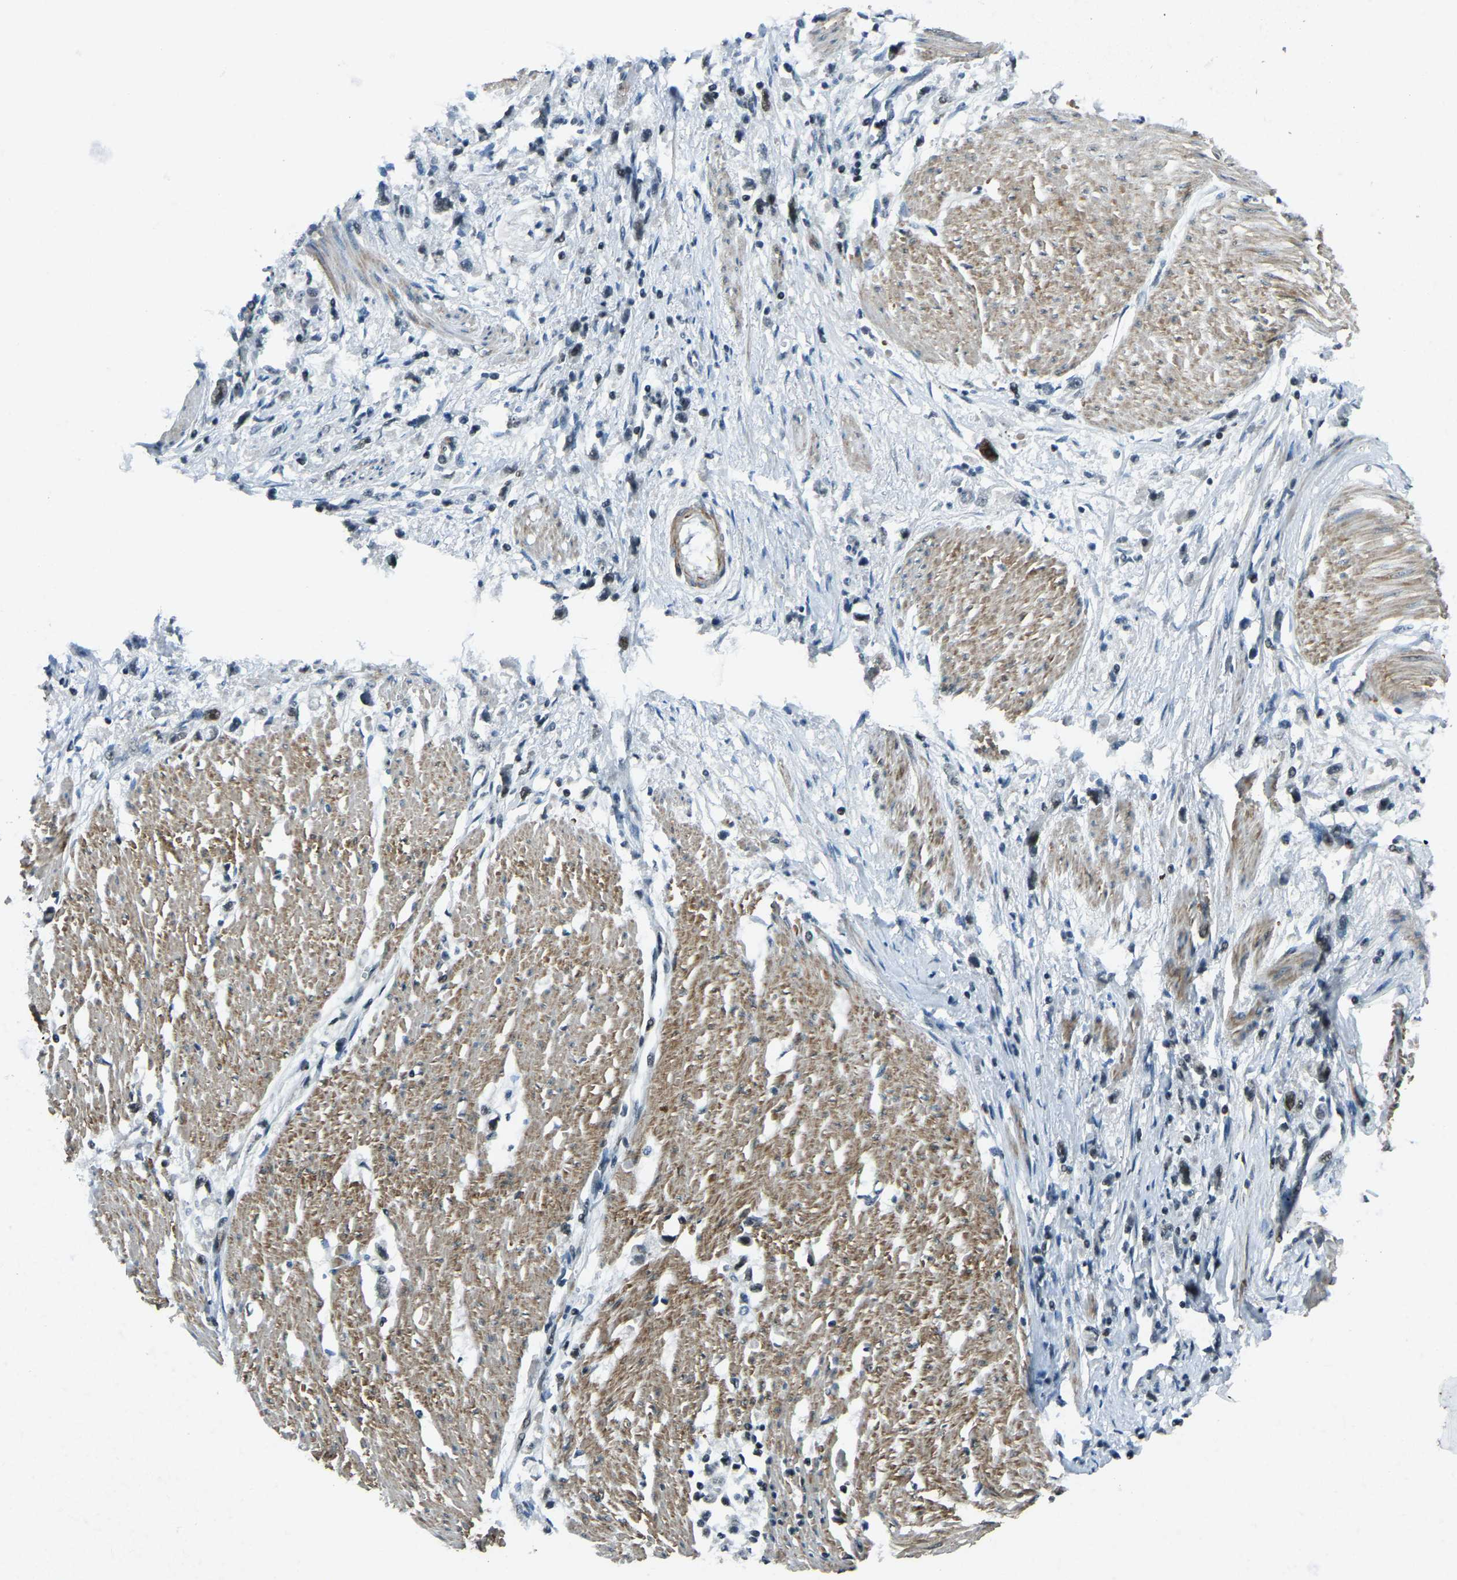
{"staining": {"intensity": "moderate", "quantity": "25%-75%", "location": "nuclear"}, "tissue": "stomach cancer", "cell_type": "Tumor cells", "image_type": "cancer", "snomed": [{"axis": "morphology", "description": "Adenocarcinoma, NOS"}, {"axis": "topography", "description": "Stomach"}], "caption": "Moderate nuclear protein staining is identified in about 25%-75% of tumor cells in stomach adenocarcinoma. (DAB (3,3'-diaminobenzidine) = brown stain, brightfield microscopy at high magnification).", "gene": "PRCC", "patient": {"sex": "female", "age": 59}}